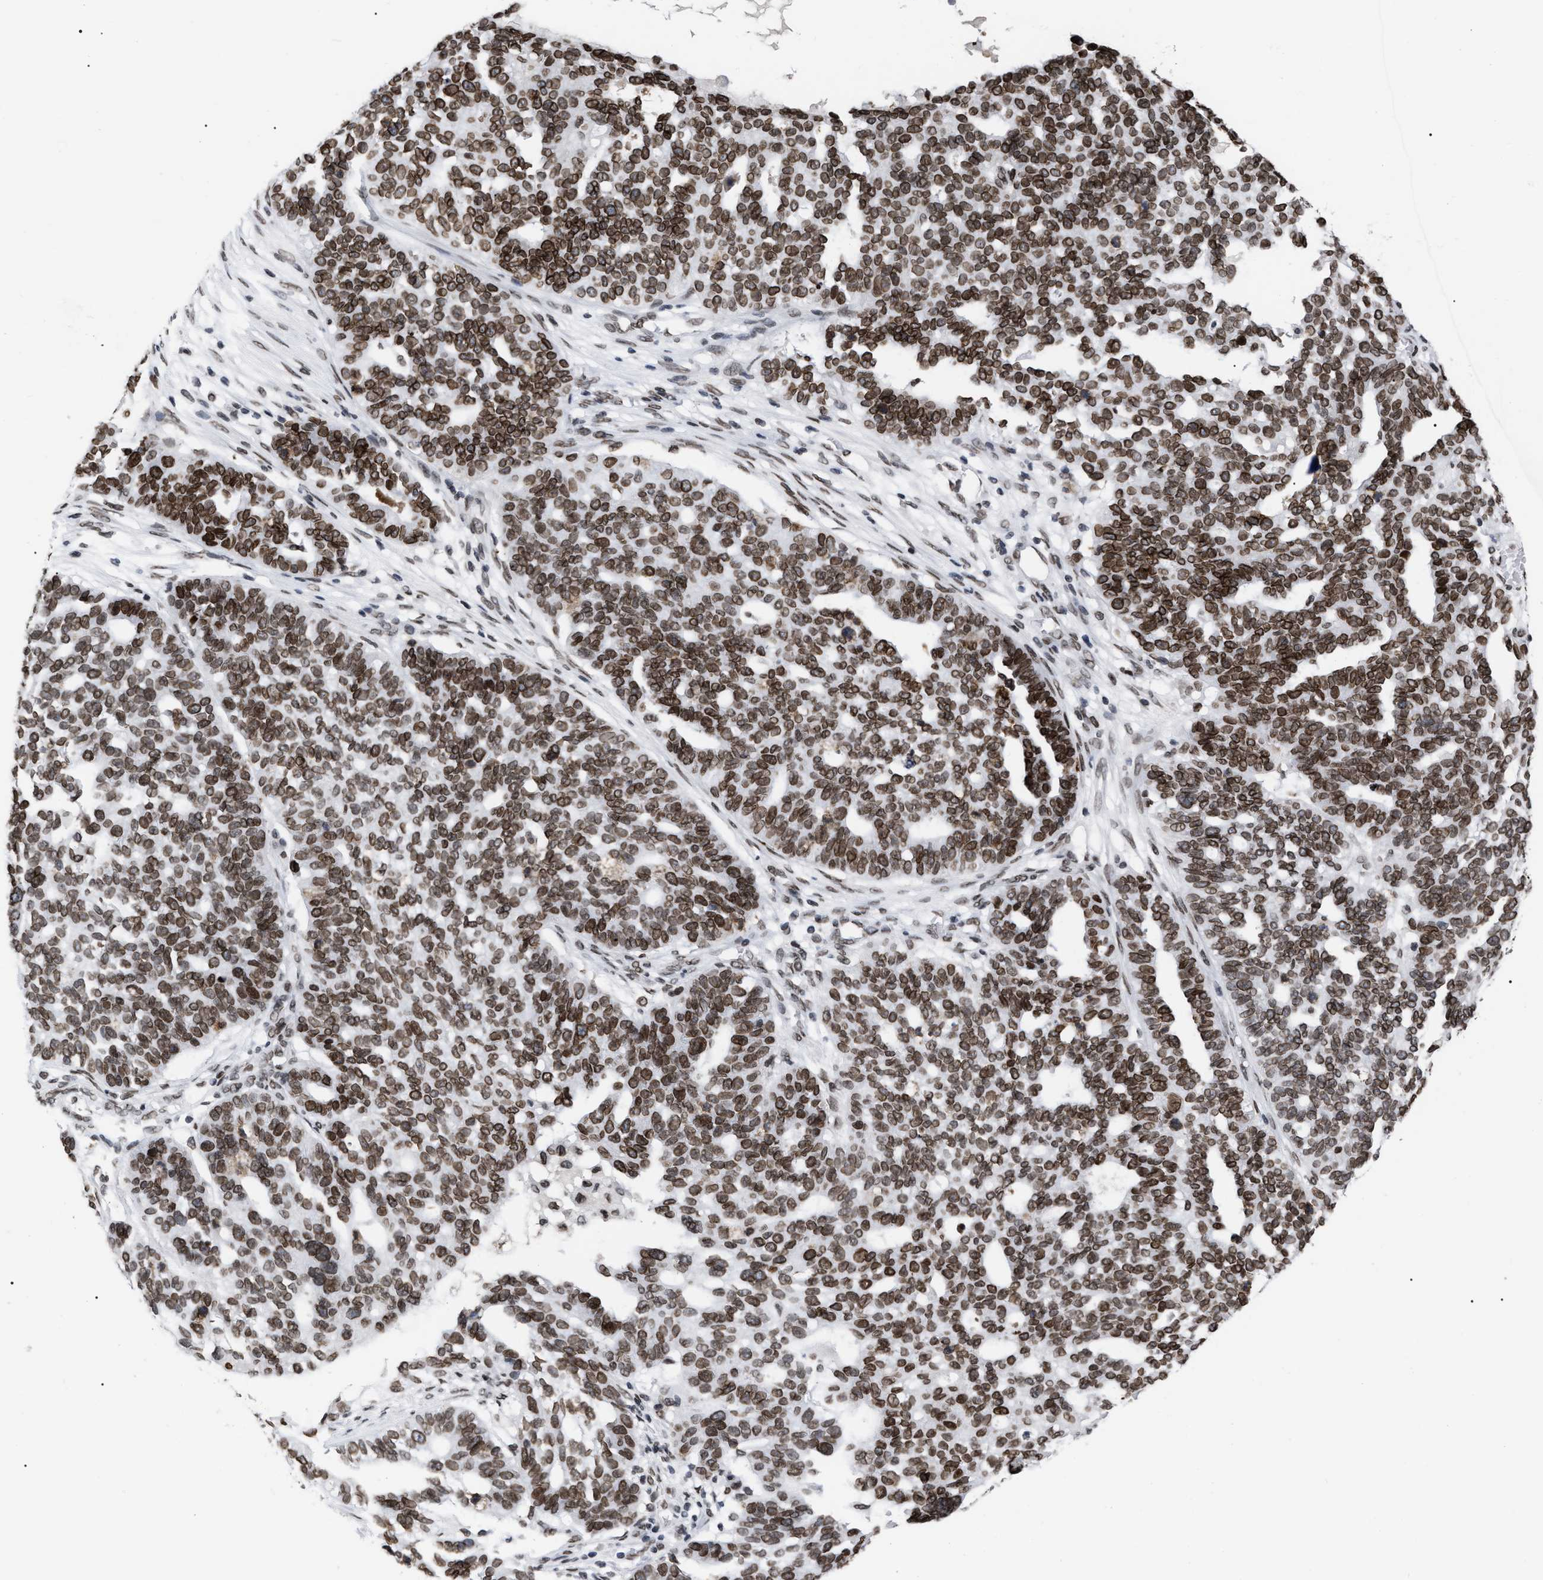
{"staining": {"intensity": "moderate", "quantity": ">75%", "location": "cytoplasmic/membranous,nuclear"}, "tissue": "ovarian cancer", "cell_type": "Tumor cells", "image_type": "cancer", "snomed": [{"axis": "morphology", "description": "Cystadenocarcinoma, serous, NOS"}, {"axis": "topography", "description": "Ovary"}], "caption": "Ovarian cancer stained with immunohistochemistry (IHC) exhibits moderate cytoplasmic/membranous and nuclear staining in about >75% of tumor cells.", "gene": "TPR", "patient": {"sex": "female", "age": 59}}